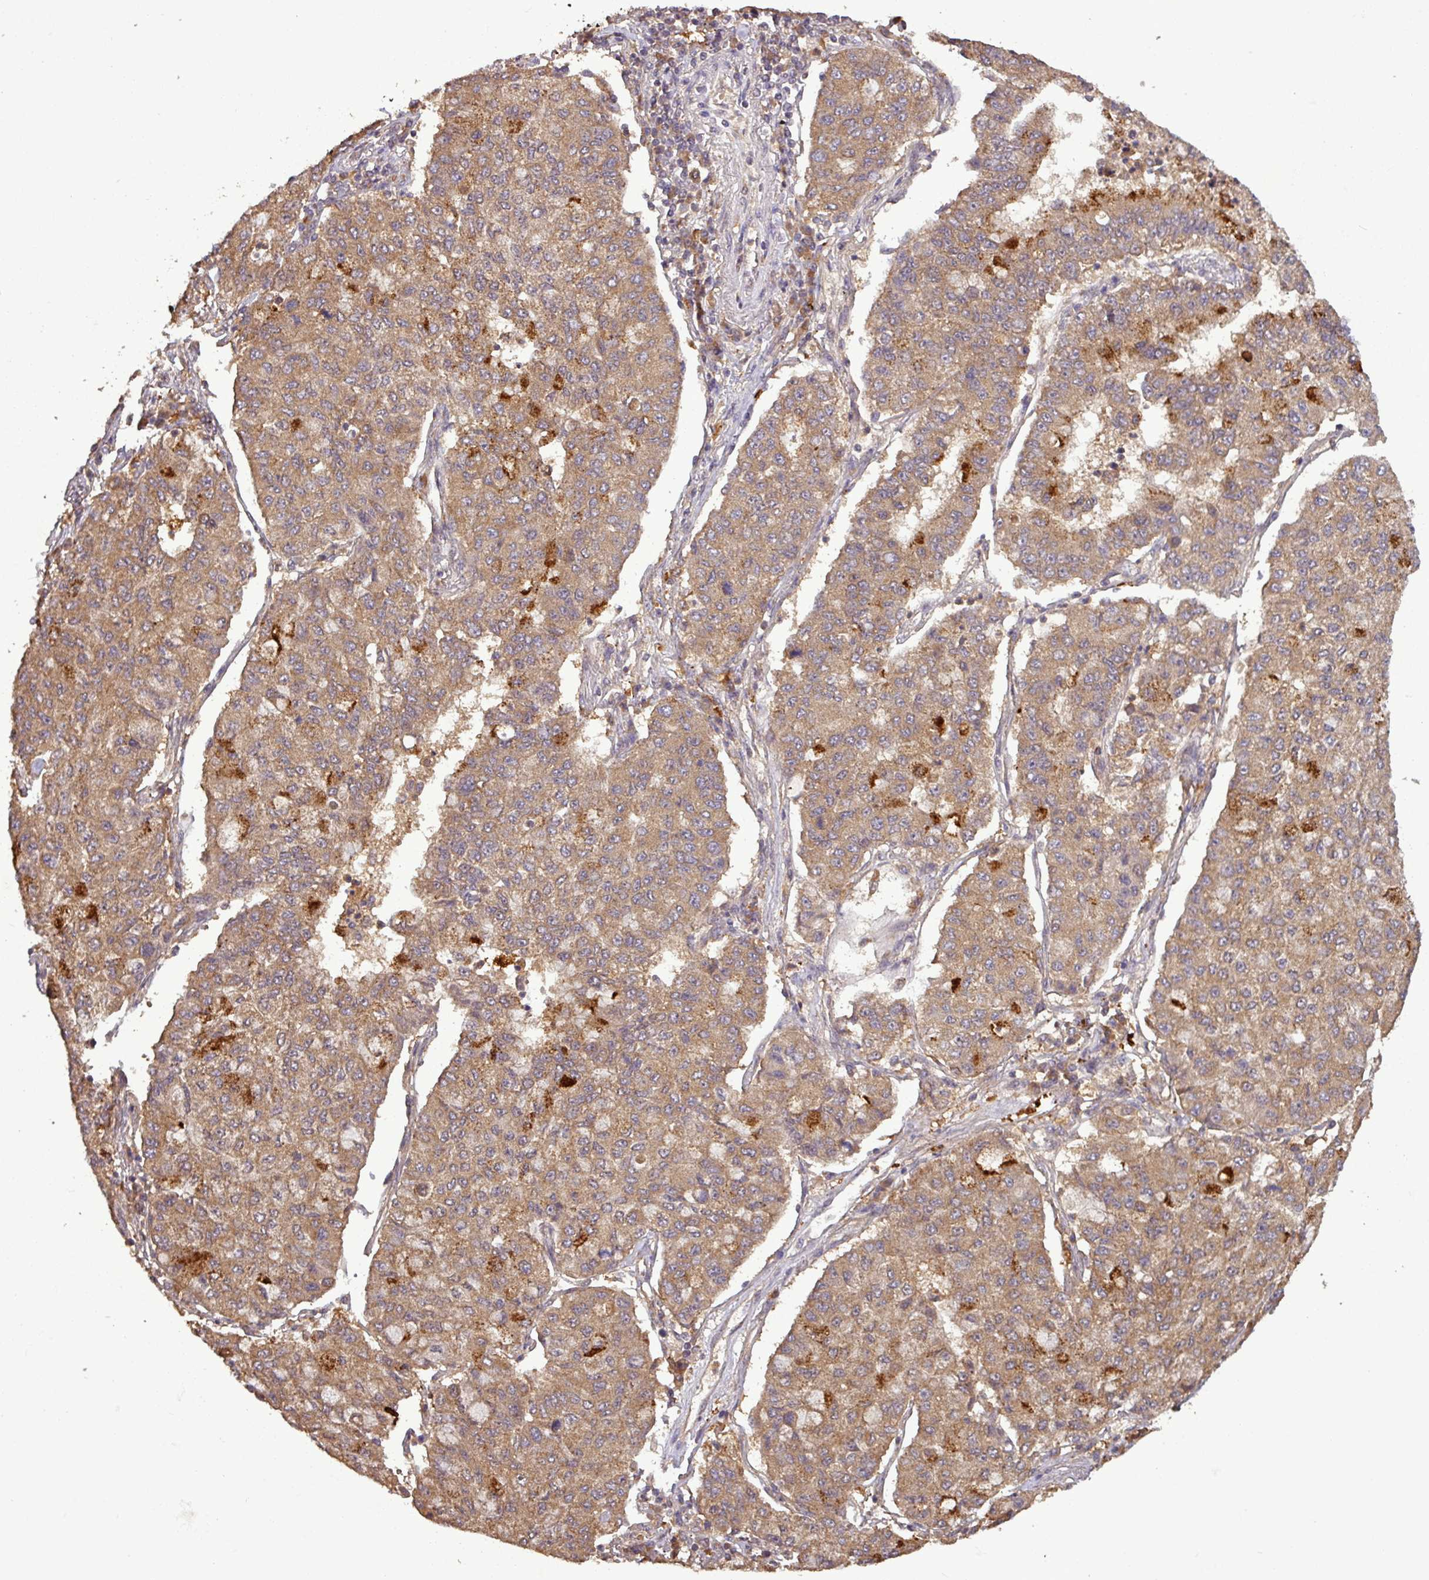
{"staining": {"intensity": "moderate", "quantity": ">75%", "location": "cytoplasmic/membranous"}, "tissue": "lung cancer", "cell_type": "Tumor cells", "image_type": "cancer", "snomed": [{"axis": "morphology", "description": "Squamous cell carcinoma, NOS"}, {"axis": "topography", "description": "Lung"}], "caption": "The immunohistochemical stain highlights moderate cytoplasmic/membranous staining in tumor cells of lung cancer tissue. Nuclei are stained in blue.", "gene": "NT5C3A", "patient": {"sex": "male", "age": 74}}